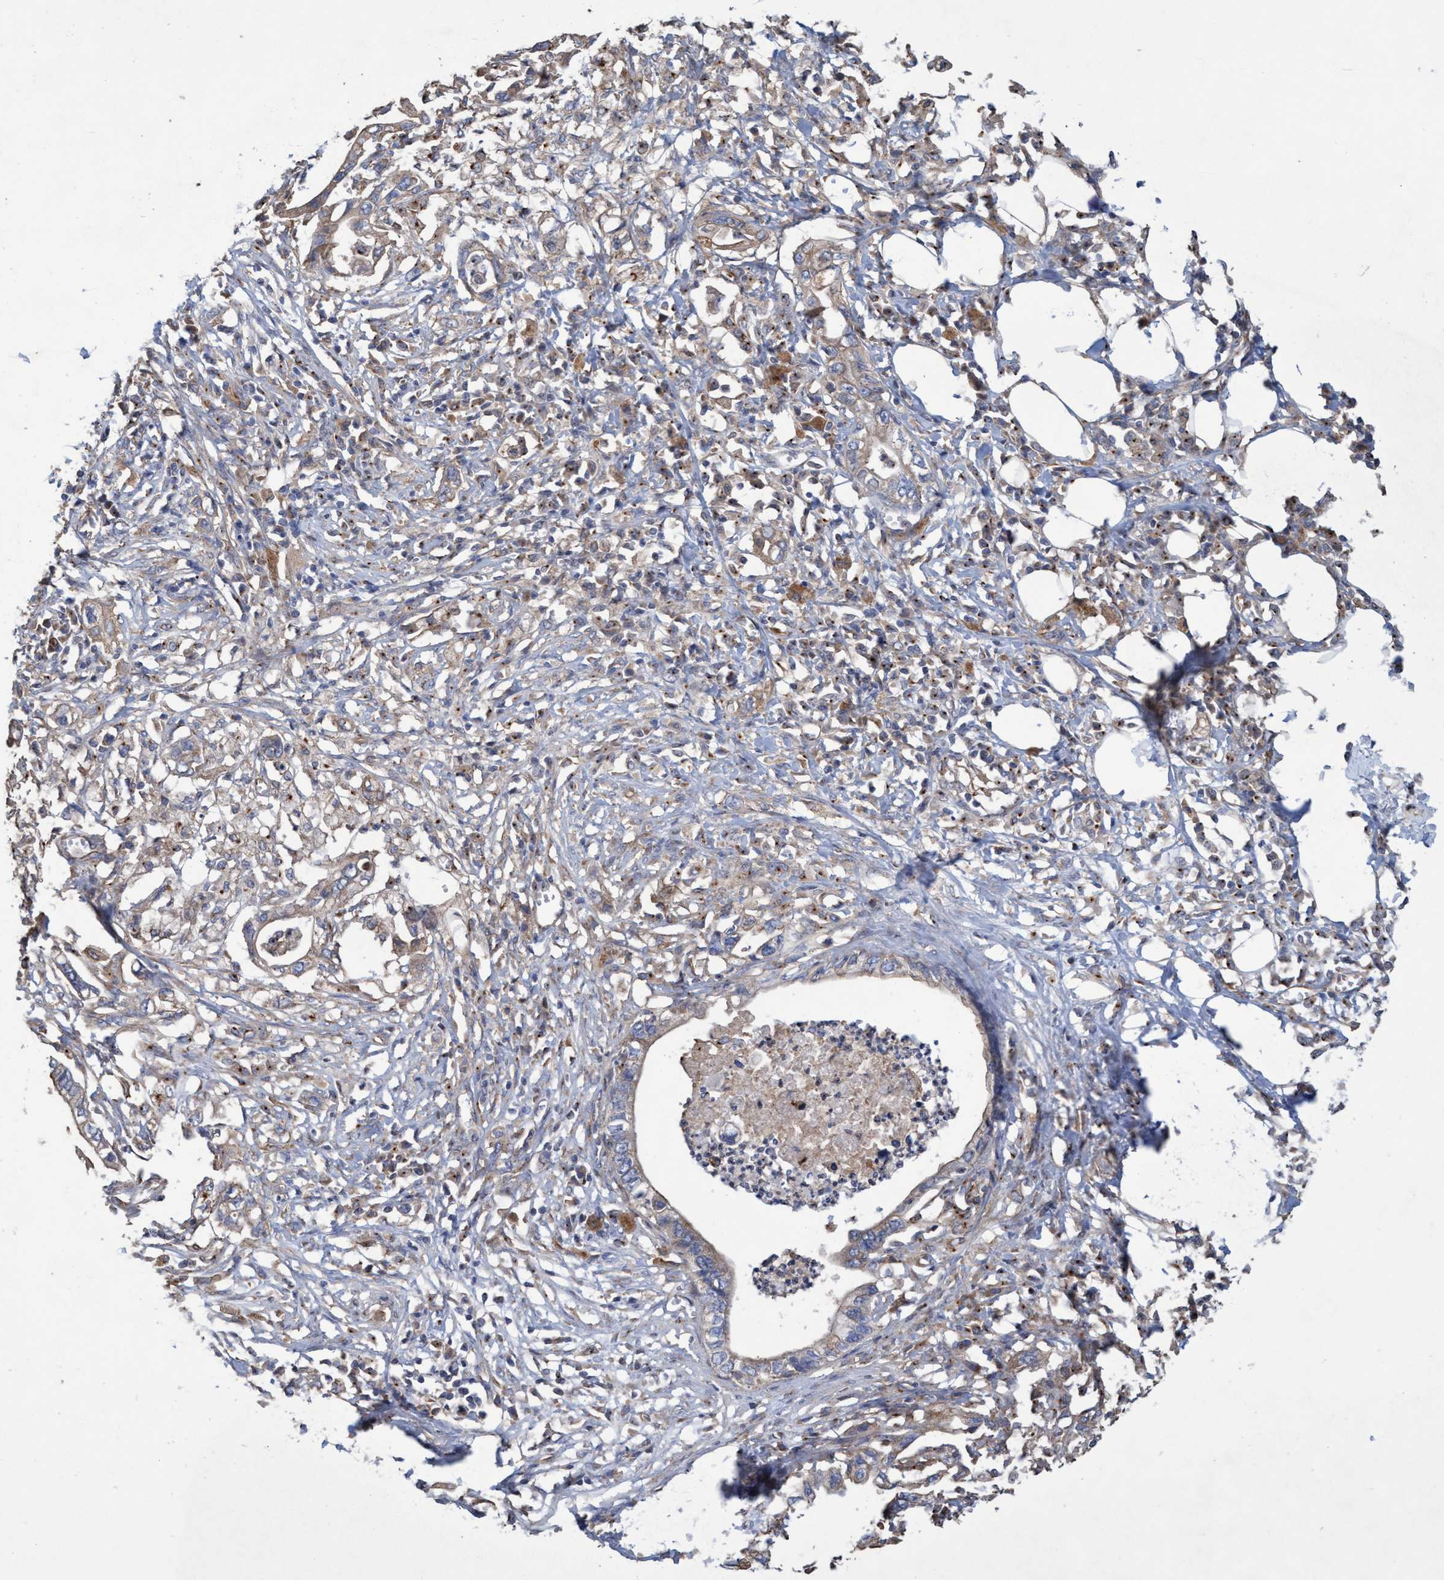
{"staining": {"intensity": "weak", "quantity": ">75%", "location": "cytoplasmic/membranous"}, "tissue": "pancreatic cancer", "cell_type": "Tumor cells", "image_type": "cancer", "snomed": [{"axis": "morphology", "description": "Adenocarcinoma, NOS"}, {"axis": "topography", "description": "Pancreas"}], "caption": "A high-resolution photomicrograph shows IHC staining of pancreatic adenocarcinoma, which exhibits weak cytoplasmic/membranous expression in about >75% of tumor cells. (Brightfield microscopy of DAB IHC at high magnification).", "gene": "BICD2", "patient": {"sex": "male", "age": 56}}